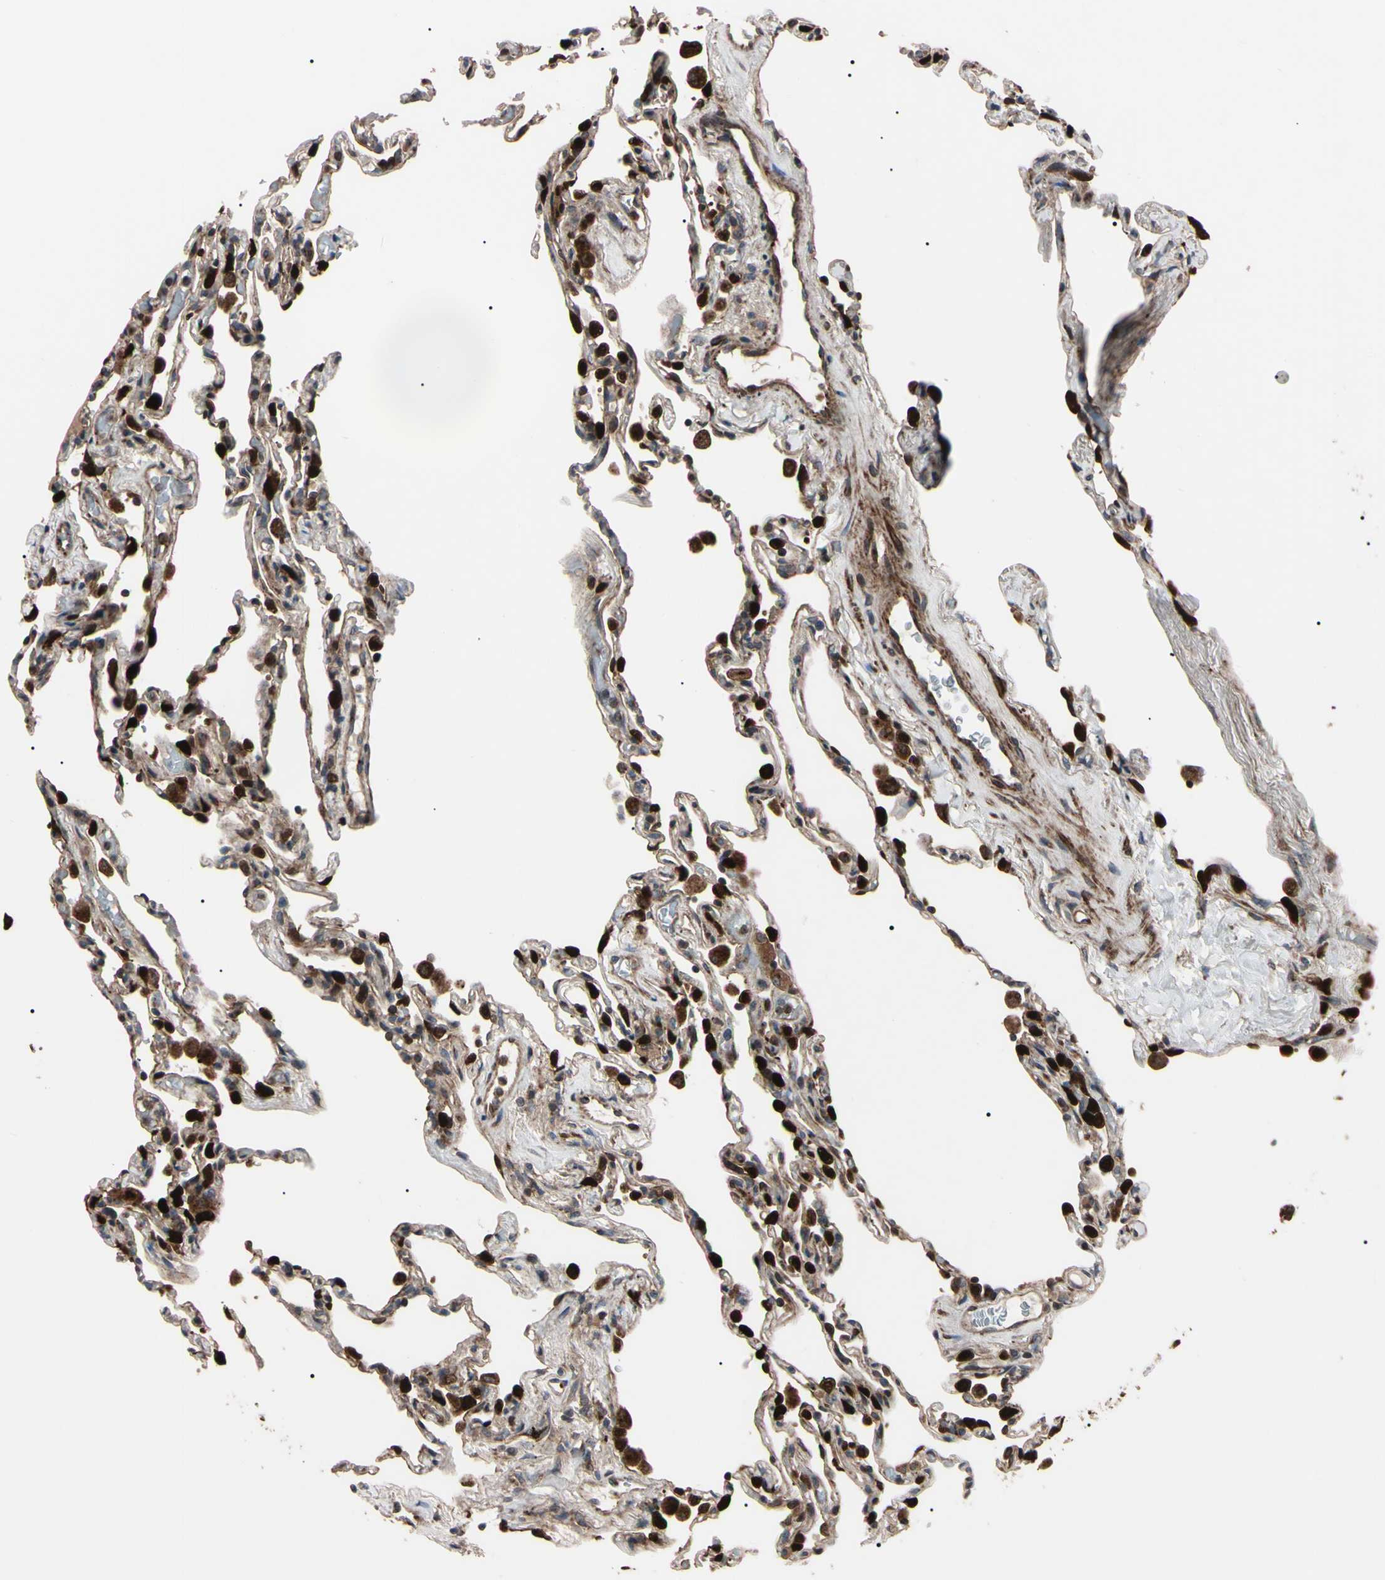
{"staining": {"intensity": "strong", "quantity": "25%-75%", "location": "cytoplasmic/membranous,nuclear"}, "tissue": "lung", "cell_type": "Alveolar cells", "image_type": "normal", "snomed": [{"axis": "morphology", "description": "Normal tissue, NOS"}, {"axis": "topography", "description": "Lung"}], "caption": "The immunohistochemical stain labels strong cytoplasmic/membranous,nuclear expression in alveolar cells of normal lung. Ihc stains the protein in brown and the nuclei are stained blue.", "gene": "GUCY1B1", "patient": {"sex": "male", "age": 59}}